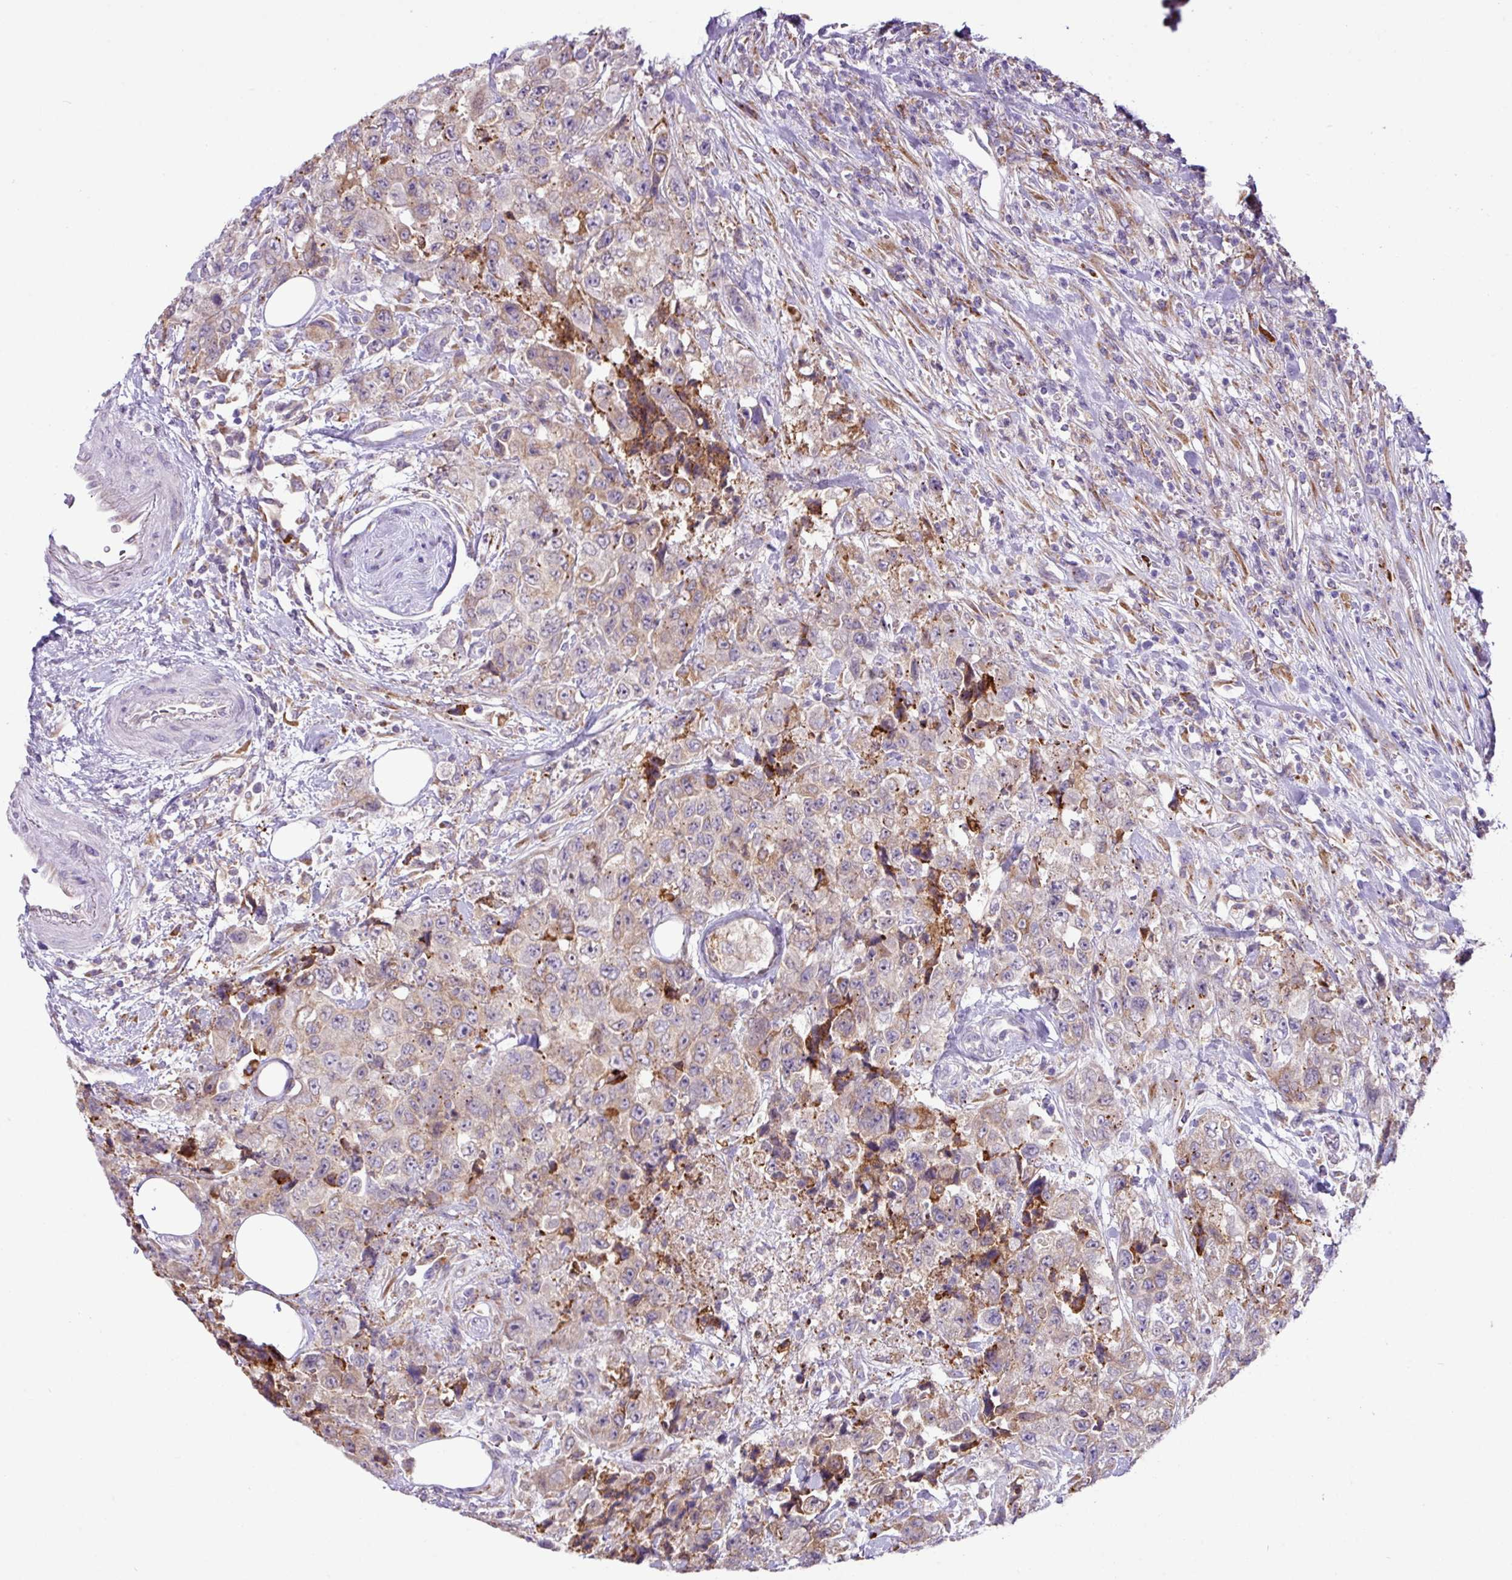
{"staining": {"intensity": "moderate", "quantity": "25%-75%", "location": "cytoplasmic/membranous"}, "tissue": "urothelial cancer", "cell_type": "Tumor cells", "image_type": "cancer", "snomed": [{"axis": "morphology", "description": "Urothelial carcinoma, High grade"}, {"axis": "topography", "description": "Urinary bladder"}], "caption": "High-grade urothelial carcinoma tissue reveals moderate cytoplasmic/membranous expression in about 25%-75% of tumor cells", "gene": "RGS21", "patient": {"sex": "female", "age": 78}}